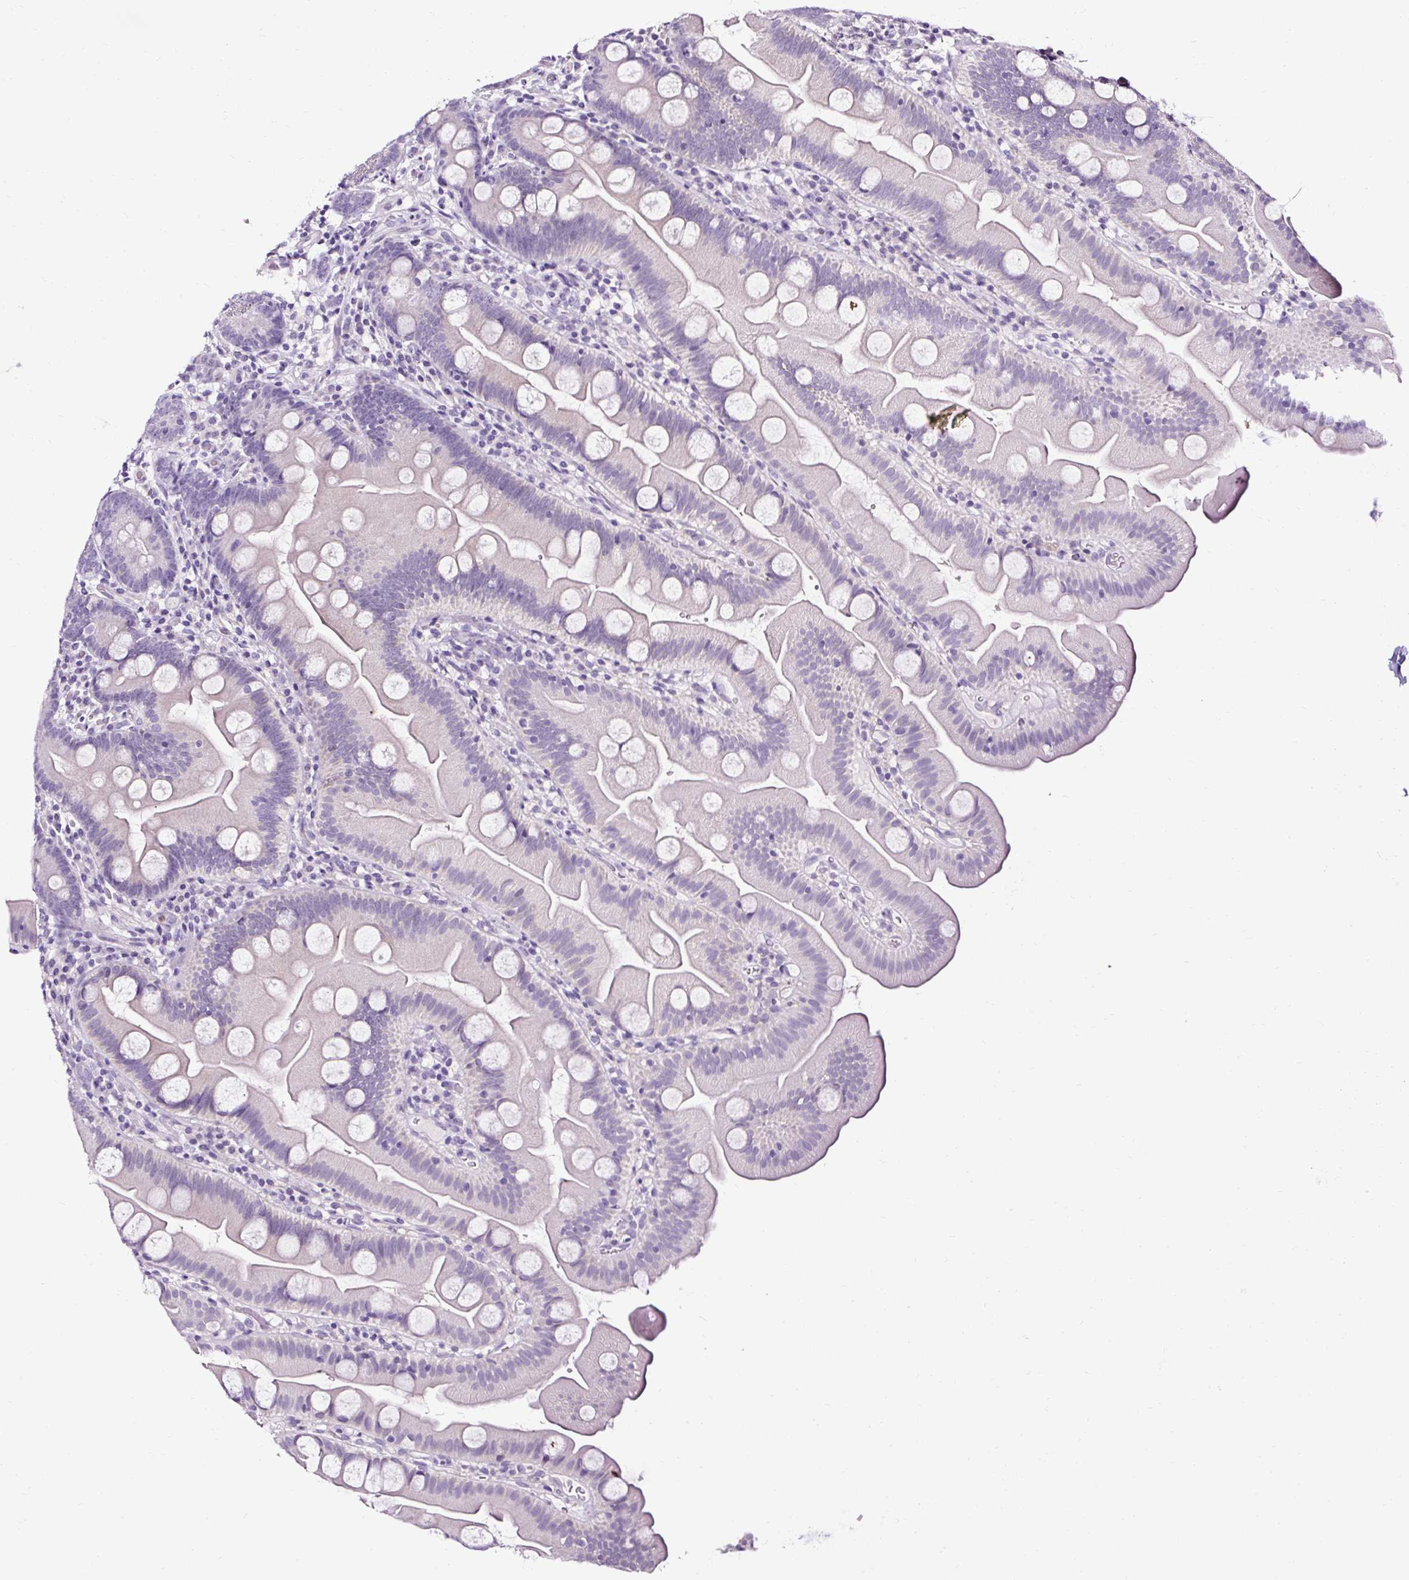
{"staining": {"intensity": "negative", "quantity": "none", "location": "none"}, "tissue": "small intestine", "cell_type": "Glandular cells", "image_type": "normal", "snomed": [{"axis": "morphology", "description": "Normal tissue, NOS"}, {"axis": "topography", "description": "Small intestine"}], "caption": "Small intestine was stained to show a protein in brown. There is no significant staining in glandular cells. (DAB (3,3'-diaminobenzidine) immunohistochemistry, high magnification).", "gene": "SLC7A8", "patient": {"sex": "female", "age": 68}}